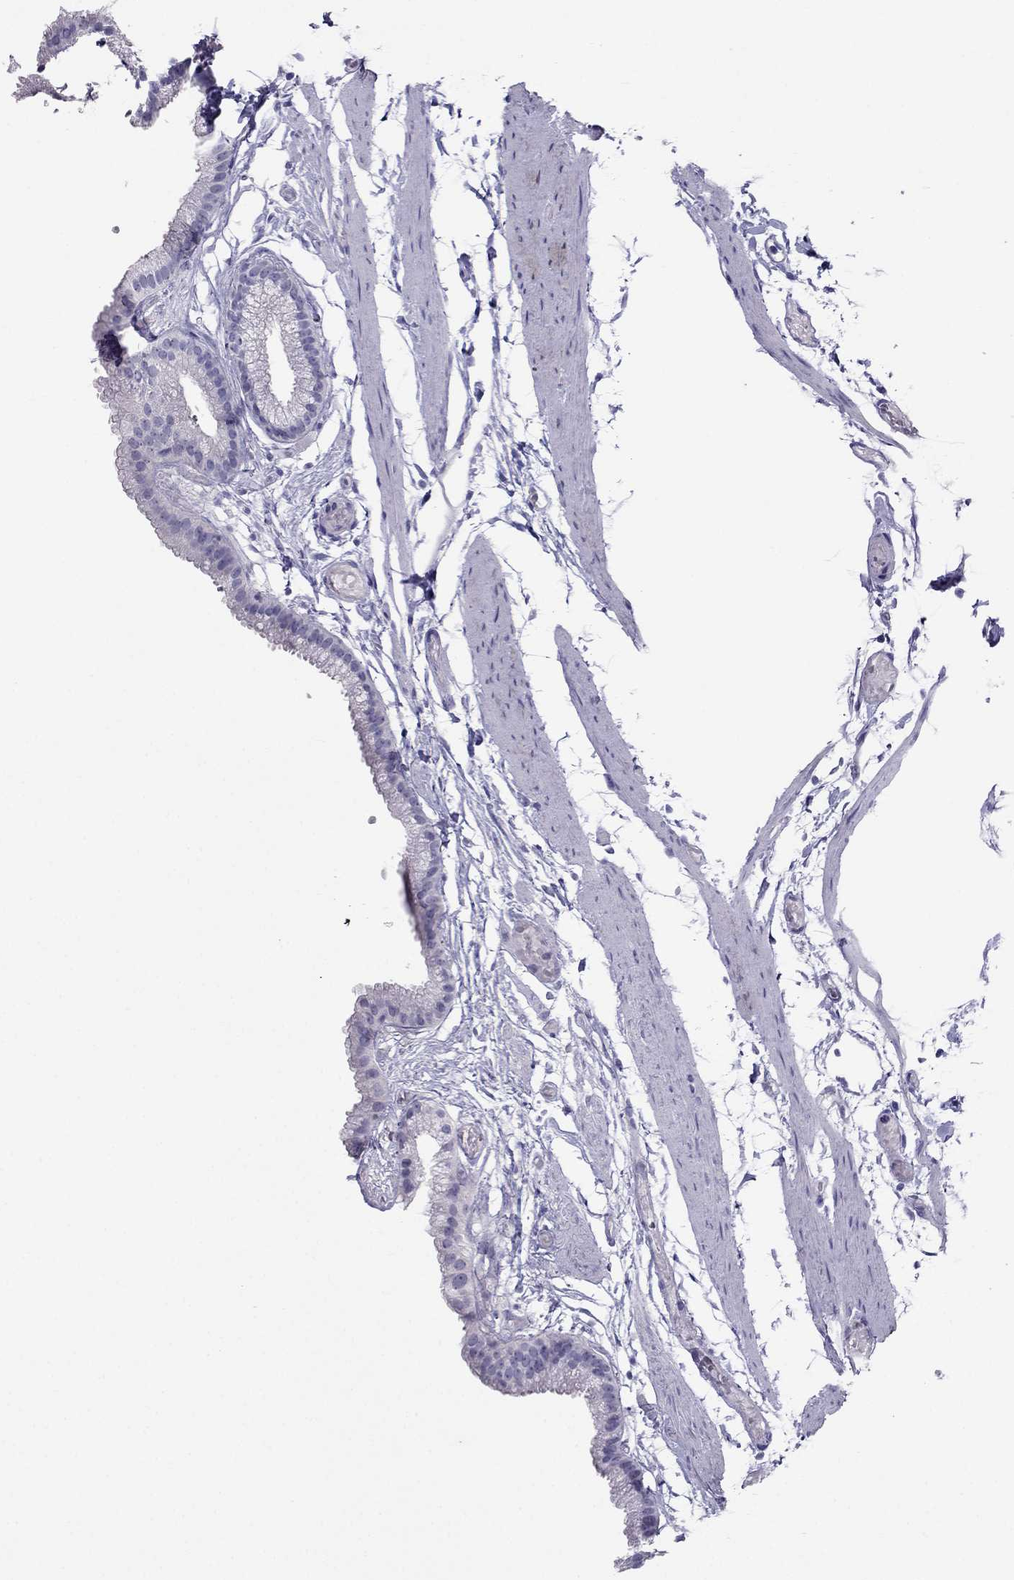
{"staining": {"intensity": "negative", "quantity": "none", "location": "none"}, "tissue": "gallbladder", "cell_type": "Glandular cells", "image_type": "normal", "snomed": [{"axis": "morphology", "description": "Normal tissue, NOS"}, {"axis": "topography", "description": "Gallbladder"}], "caption": "Human gallbladder stained for a protein using immunohistochemistry exhibits no staining in glandular cells.", "gene": "CROCC2", "patient": {"sex": "female", "age": 45}}